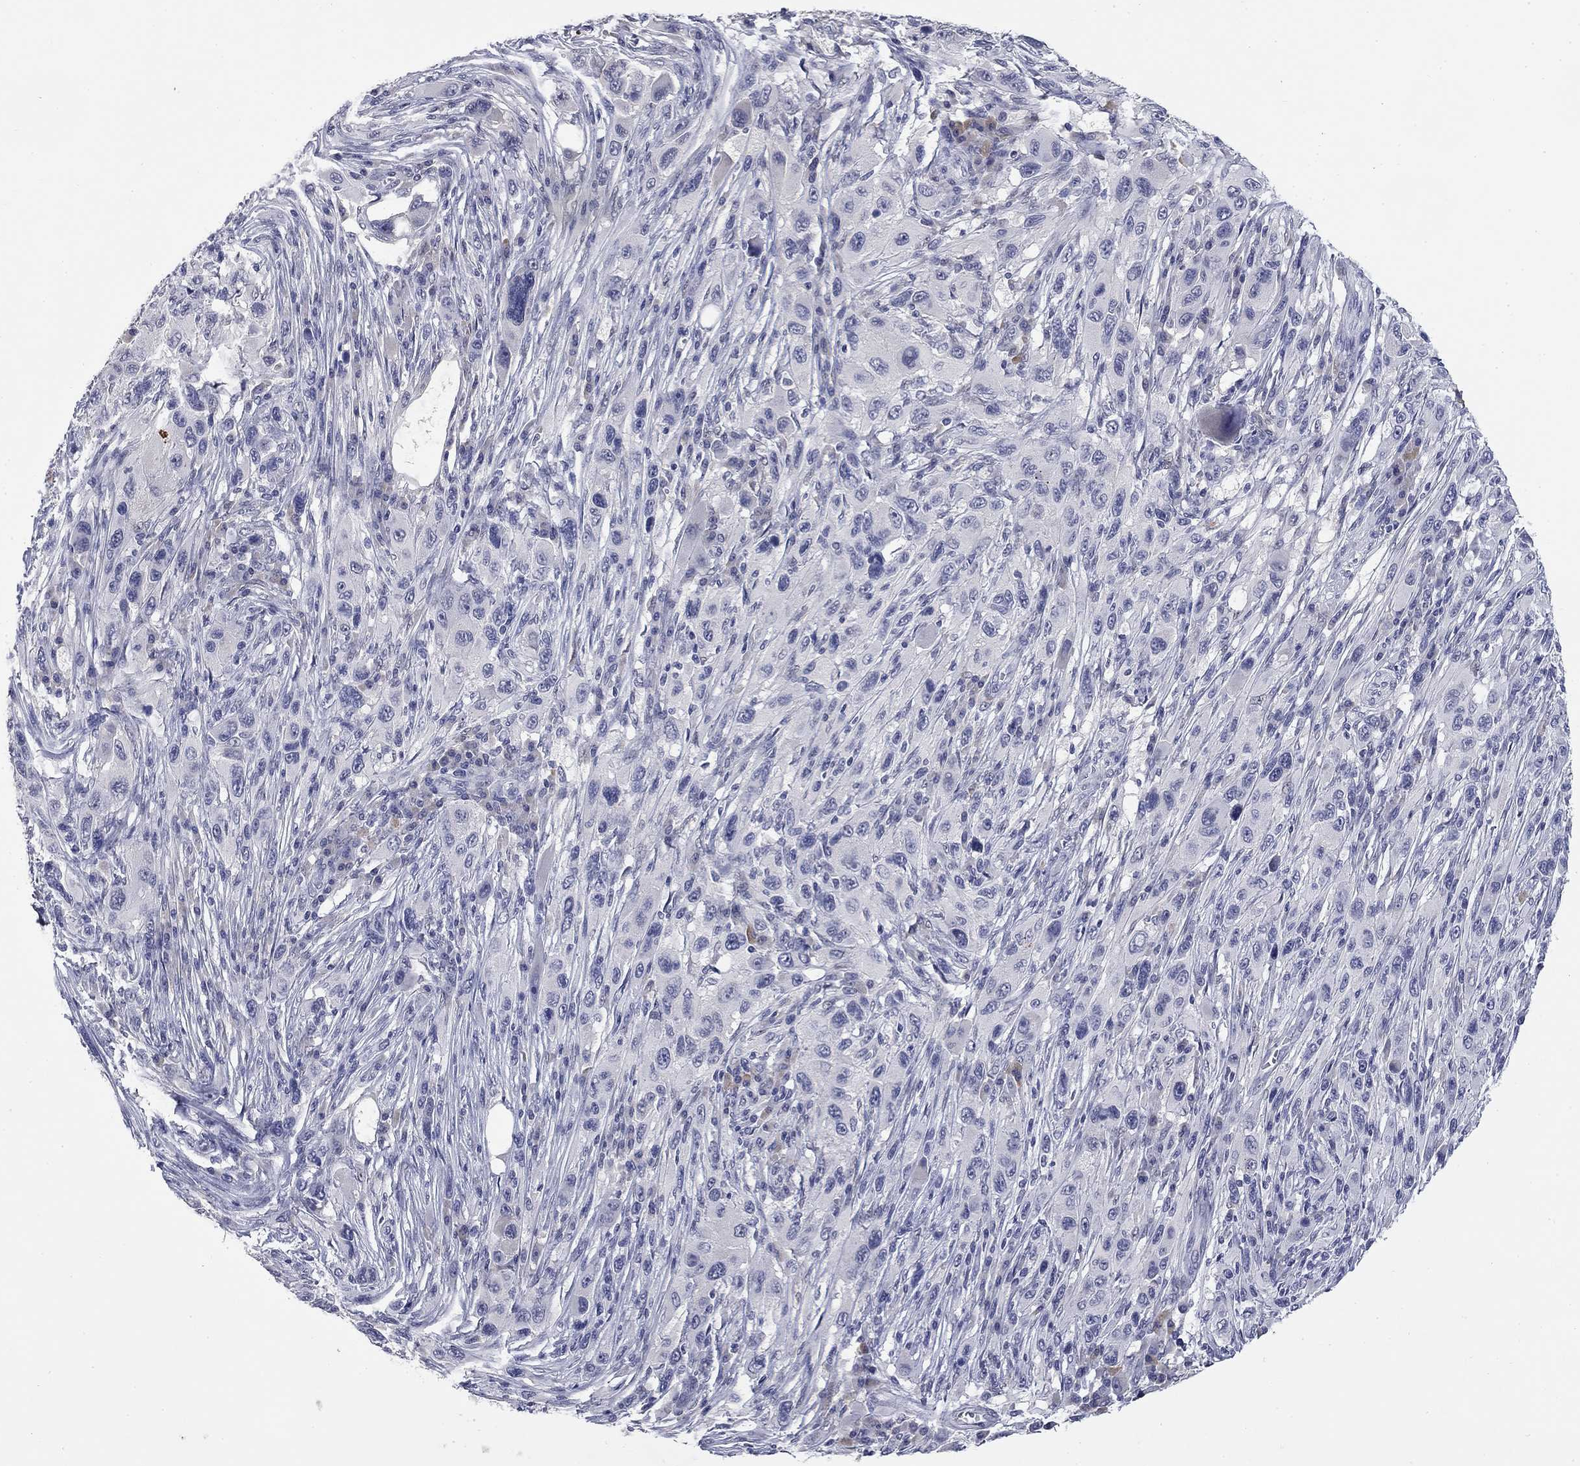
{"staining": {"intensity": "negative", "quantity": "none", "location": "none"}, "tissue": "melanoma", "cell_type": "Tumor cells", "image_type": "cancer", "snomed": [{"axis": "morphology", "description": "Malignant melanoma, NOS"}, {"axis": "topography", "description": "Skin"}], "caption": "This is an immunohistochemistry (IHC) histopathology image of human malignant melanoma. There is no staining in tumor cells.", "gene": "SLC51A", "patient": {"sex": "male", "age": 53}}